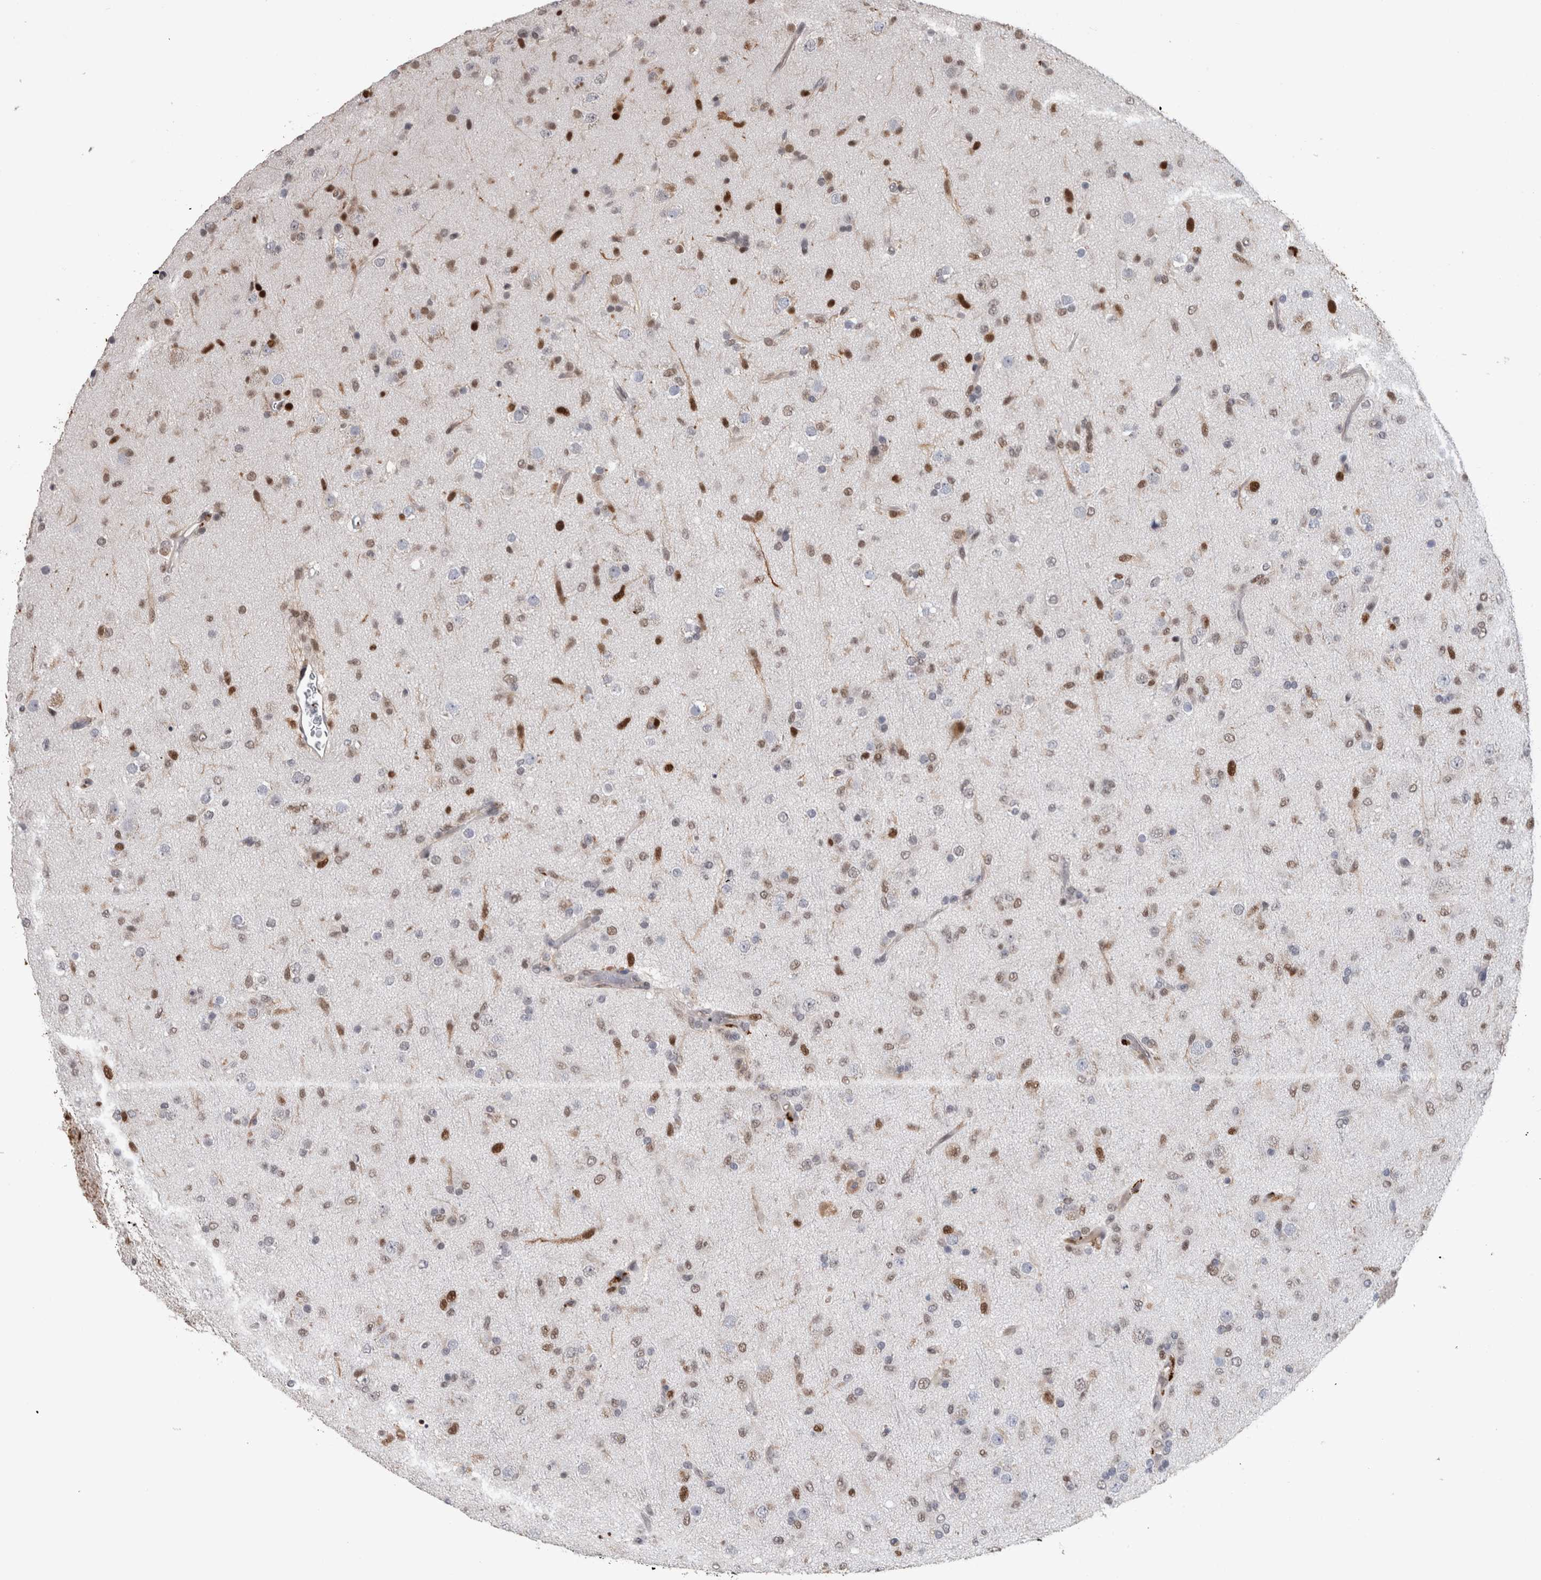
{"staining": {"intensity": "moderate", "quantity": "25%-75%", "location": "nuclear"}, "tissue": "glioma", "cell_type": "Tumor cells", "image_type": "cancer", "snomed": [{"axis": "morphology", "description": "Glioma, malignant, Low grade"}, {"axis": "topography", "description": "Brain"}], "caption": "This is a photomicrograph of immunohistochemistry (IHC) staining of low-grade glioma (malignant), which shows moderate expression in the nuclear of tumor cells.", "gene": "POLD2", "patient": {"sex": "male", "age": 65}}